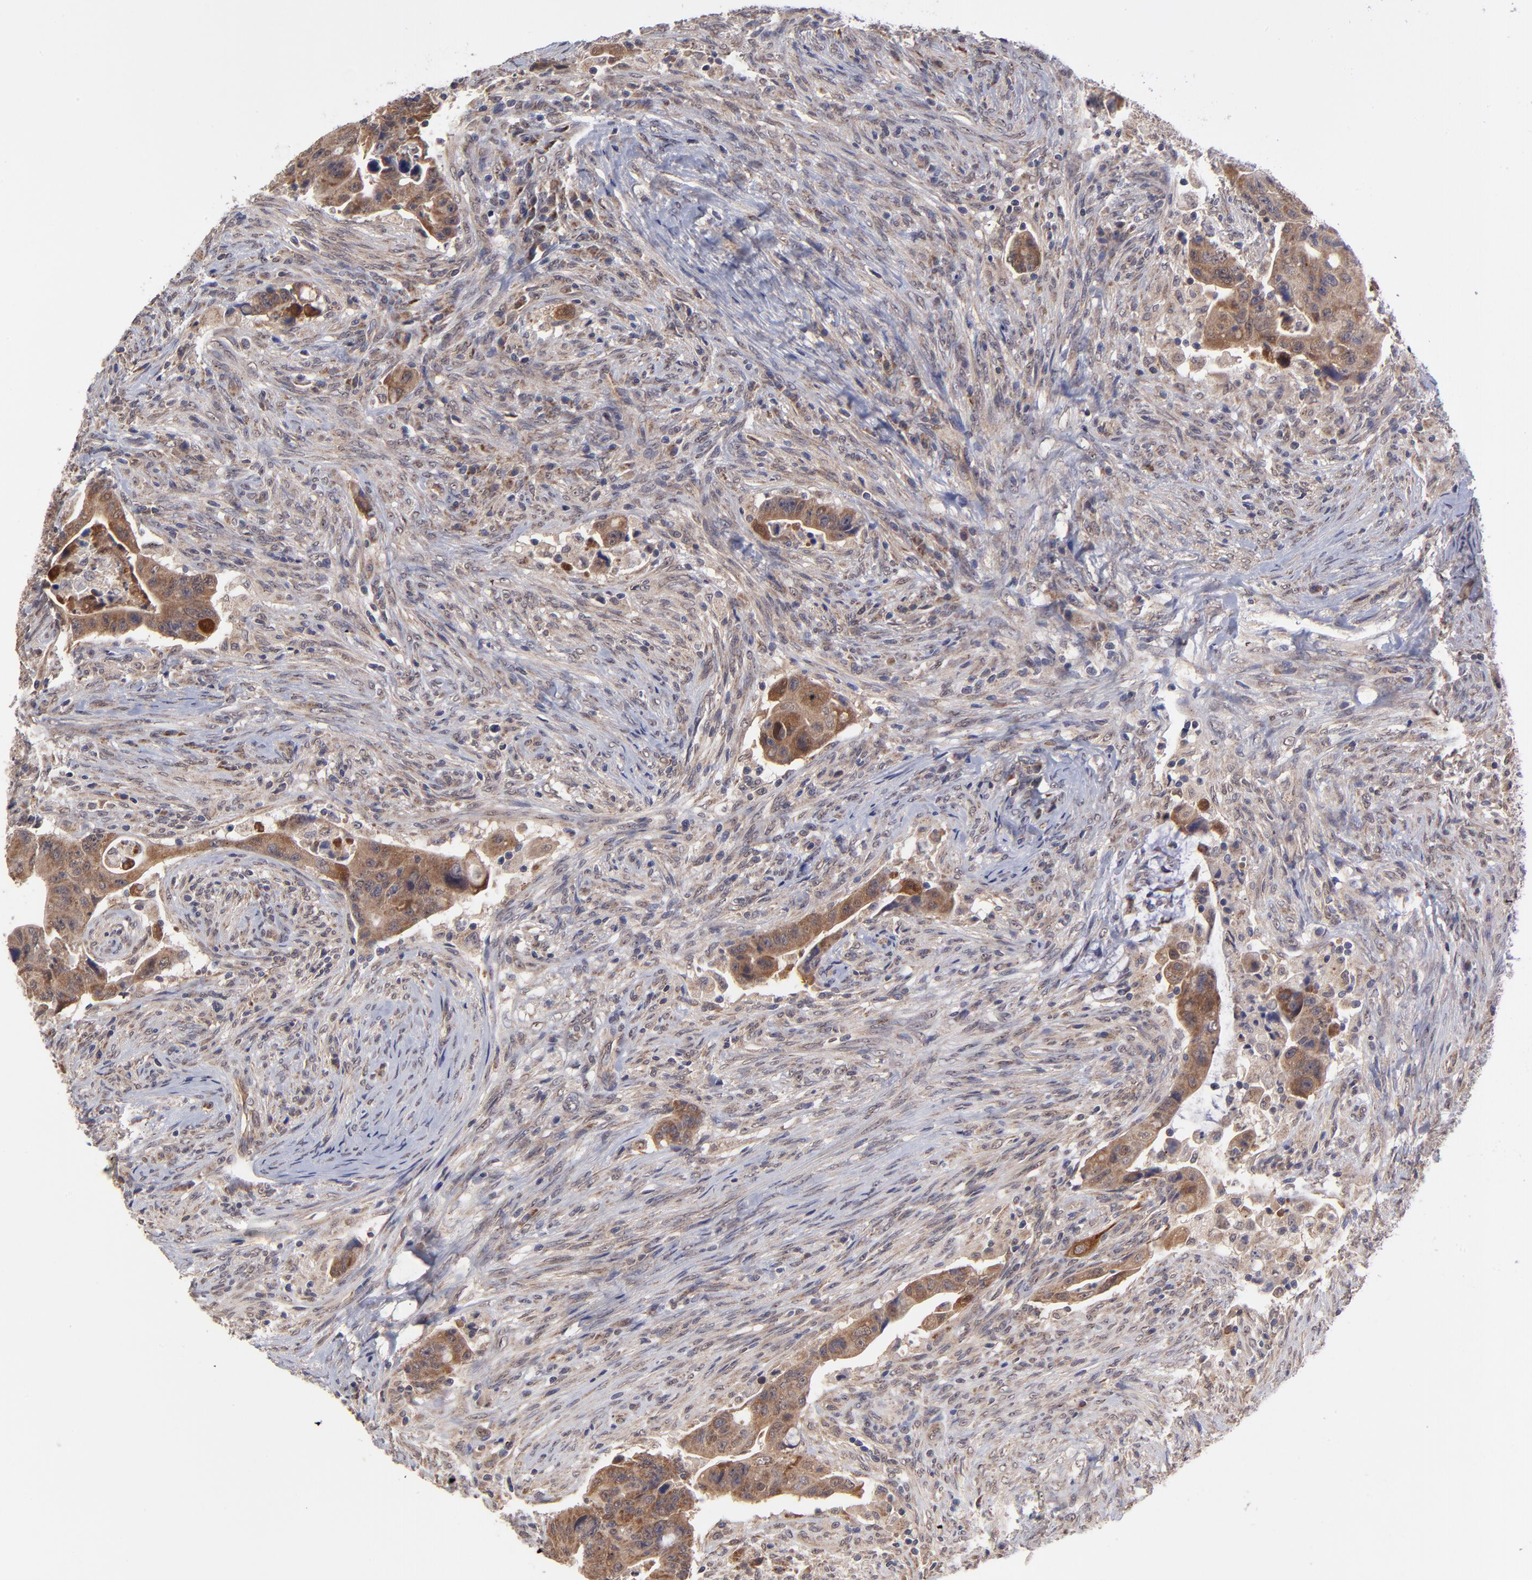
{"staining": {"intensity": "strong", "quantity": ">75%", "location": "cytoplasmic/membranous"}, "tissue": "colorectal cancer", "cell_type": "Tumor cells", "image_type": "cancer", "snomed": [{"axis": "morphology", "description": "Adenocarcinoma, NOS"}, {"axis": "topography", "description": "Rectum"}], "caption": "Tumor cells display strong cytoplasmic/membranous staining in about >75% of cells in colorectal cancer. Immunohistochemistry stains the protein in brown and the nuclei are stained blue.", "gene": "UBE2H", "patient": {"sex": "female", "age": 71}}